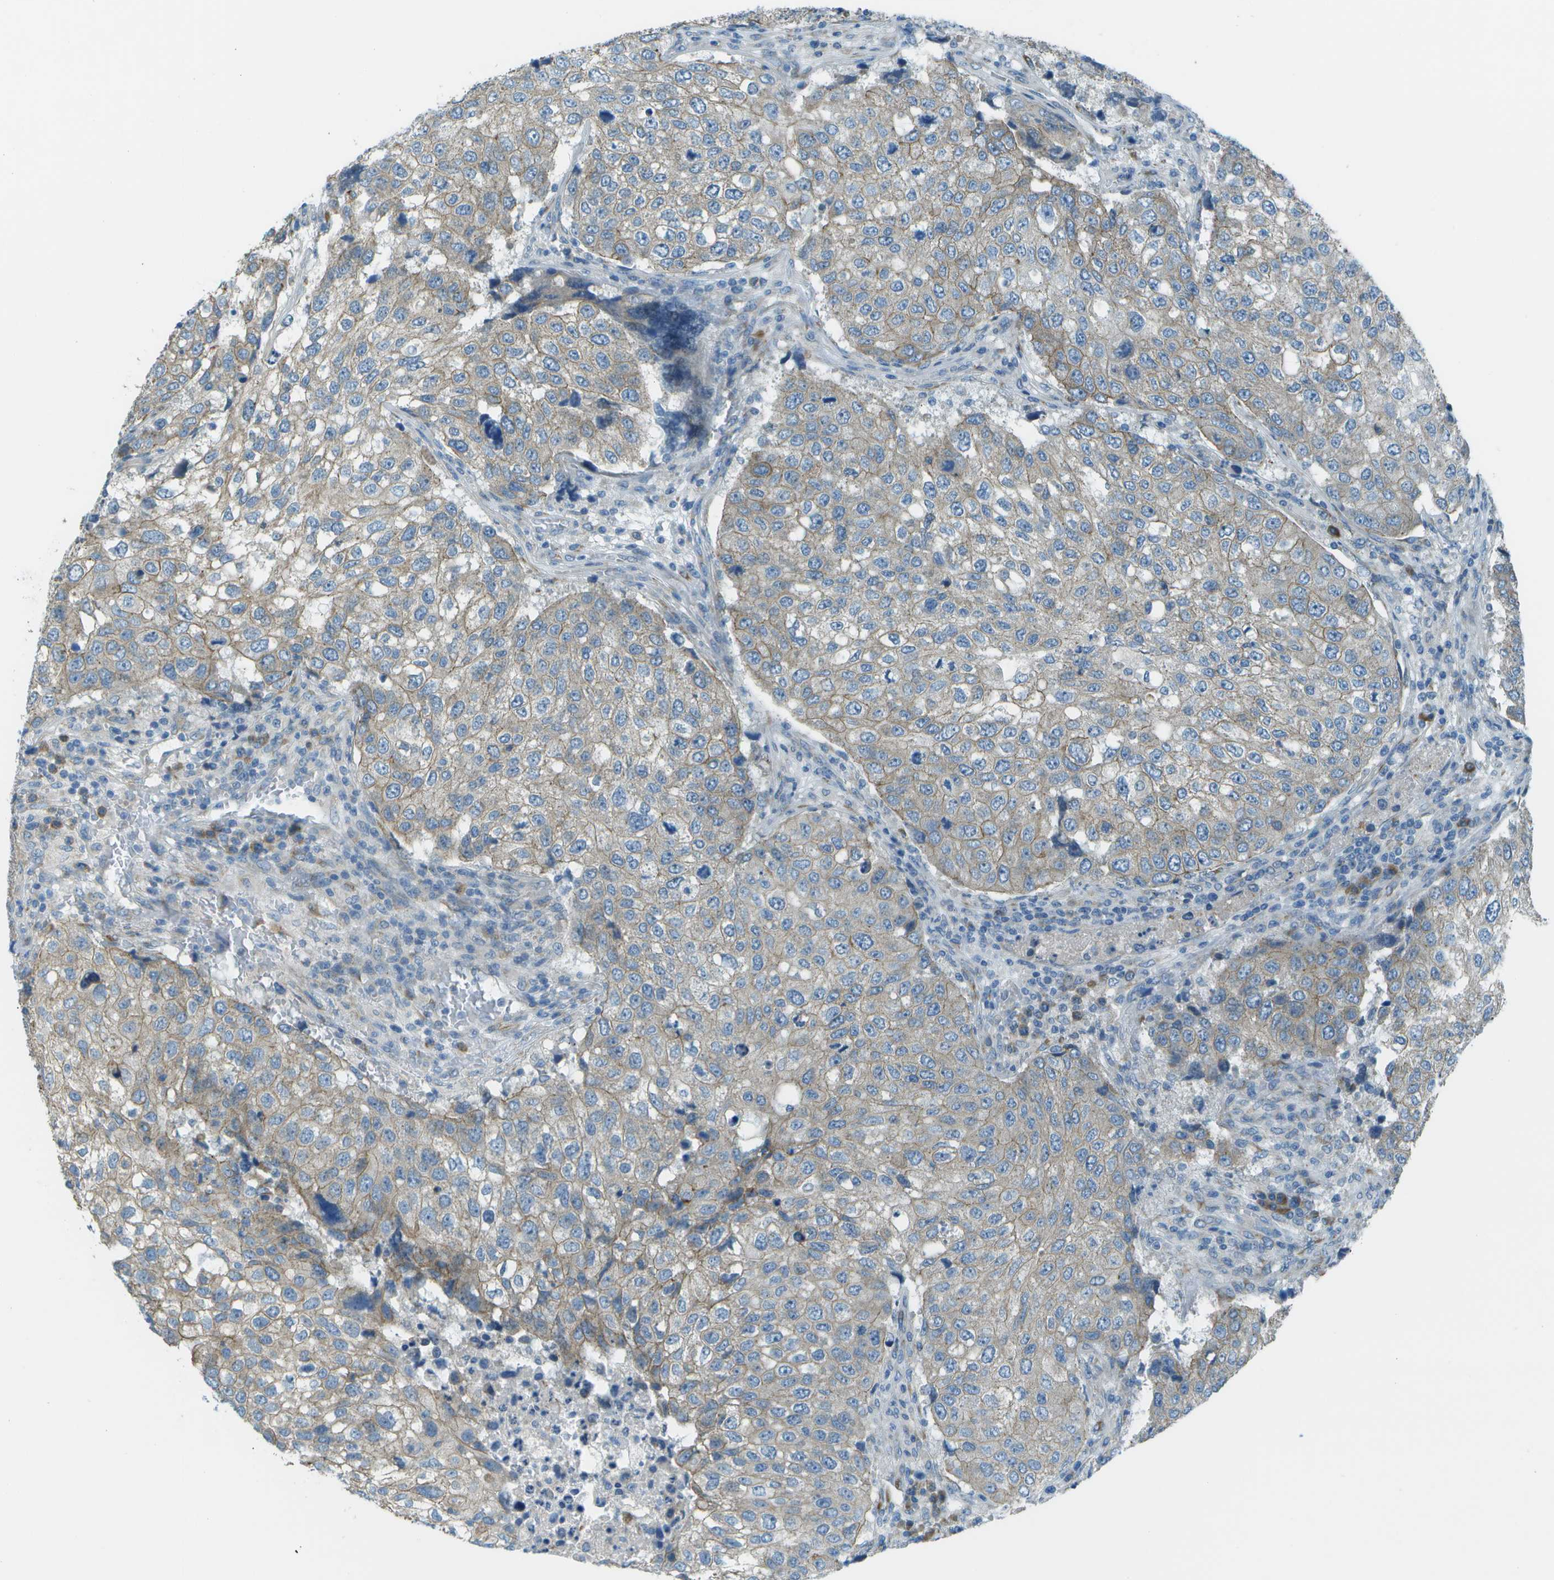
{"staining": {"intensity": "weak", "quantity": "<25%", "location": "cytoplasmic/membranous"}, "tissue": "urothelial cancer", "cell_type": "Tumor cells", "image_type": "cancer", "snomed": [{"axis": "morphology", "description": "Urothelial carcinoma, High grade"}, {"axis": "topography", "description": "Lymph node"}, {"axis": "topography", "description": "Urinary bladder"}], "caption": "The histopathology image exhibits no staining of tumor cells in urothelial carcinoma (high-grade).", "gene": "KCTD3", "patient": {"sex": "male", "age": 51}}